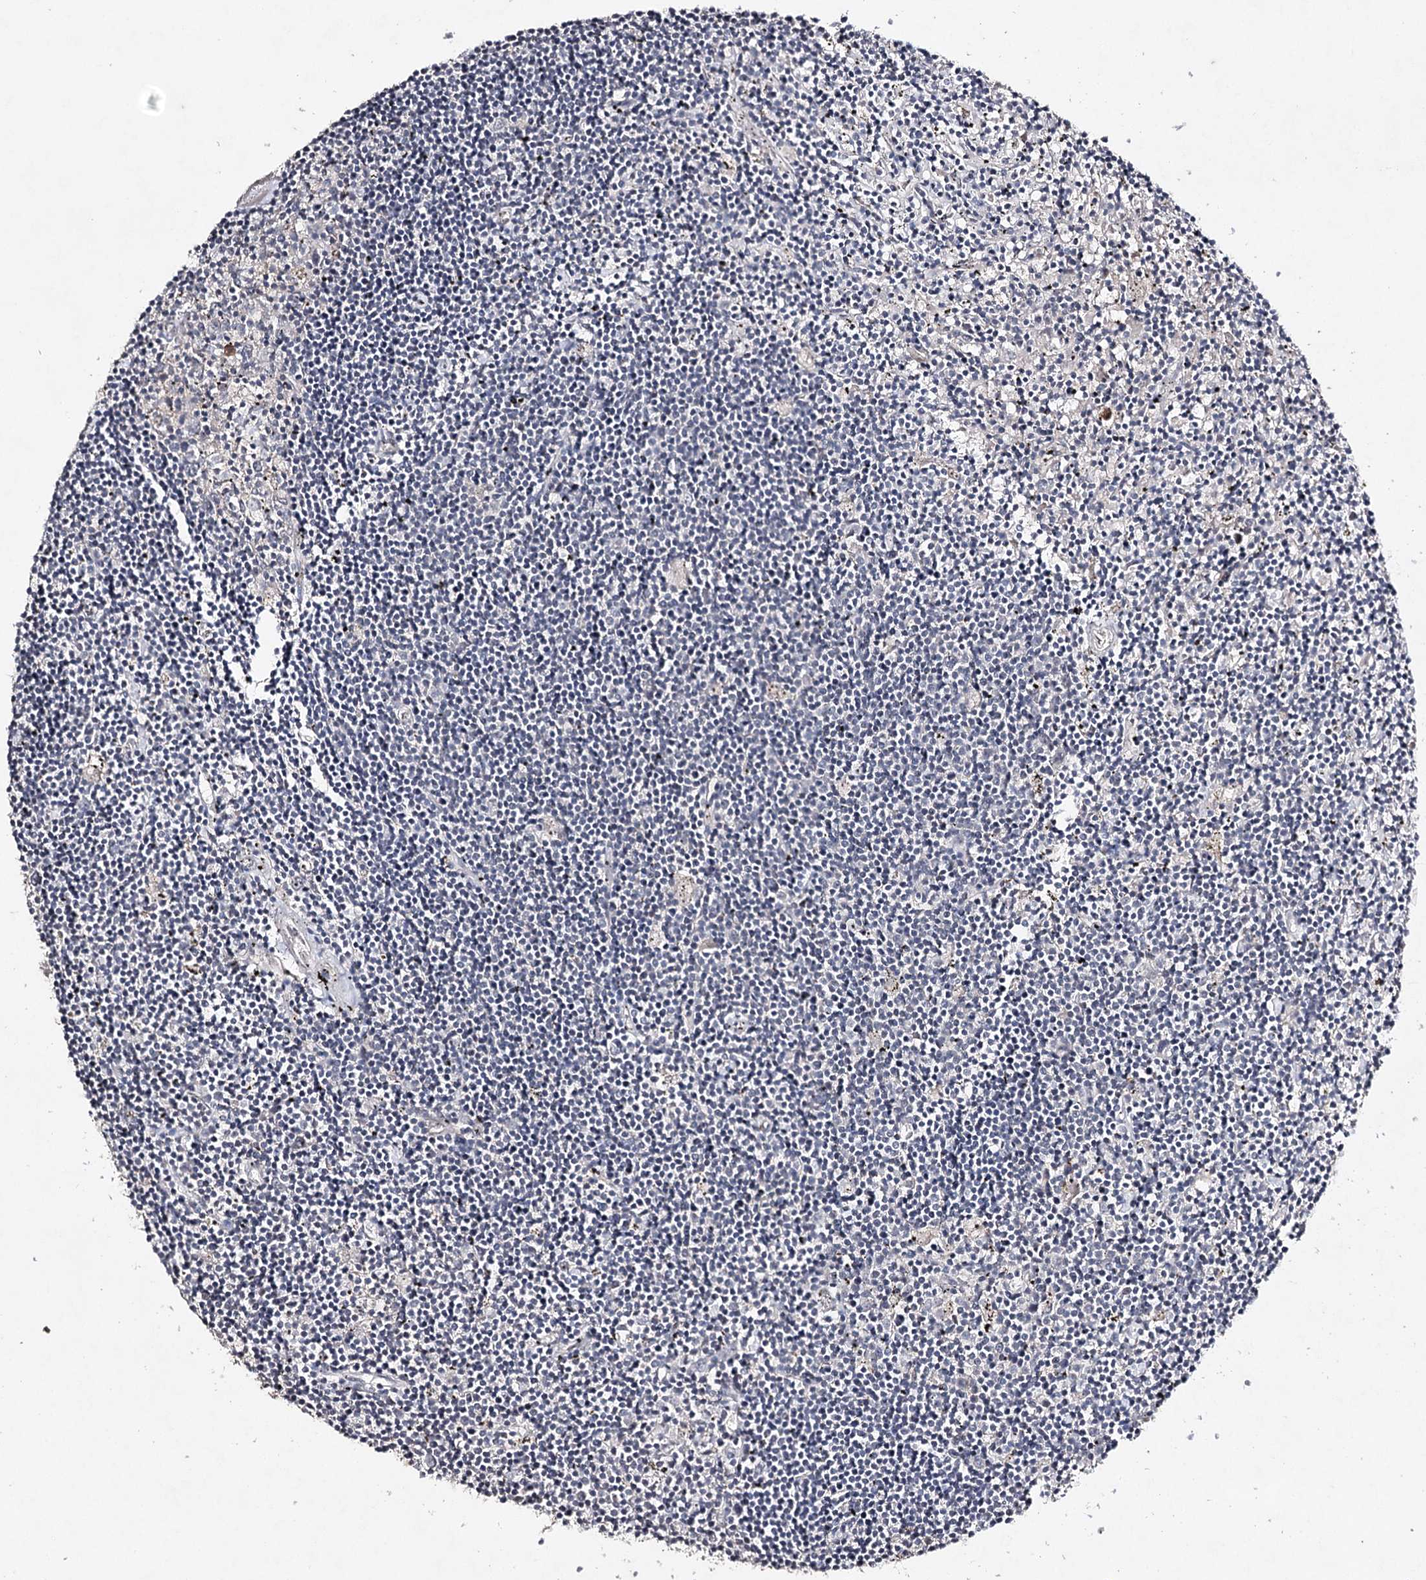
{"staining": {"intensity": "negative", "quantity": "none", "location": "none"}, "tissue": "lymphoma", "cell_type": "Tumor cells", "image_type": "cancer", "snomed": [{"axis": "morphology", "description": "Malignant lymphoma, non-Hodgkin's type, Low grade"}, {"axis": "topography", "description": "Spleen"}], "caption": "Human lymphoma stained for a protein using immunohistochemistry exhibits no expression in tumor cells.", "gene": "SYNGR3", "patient": {"sex": "male", "age": 76}}